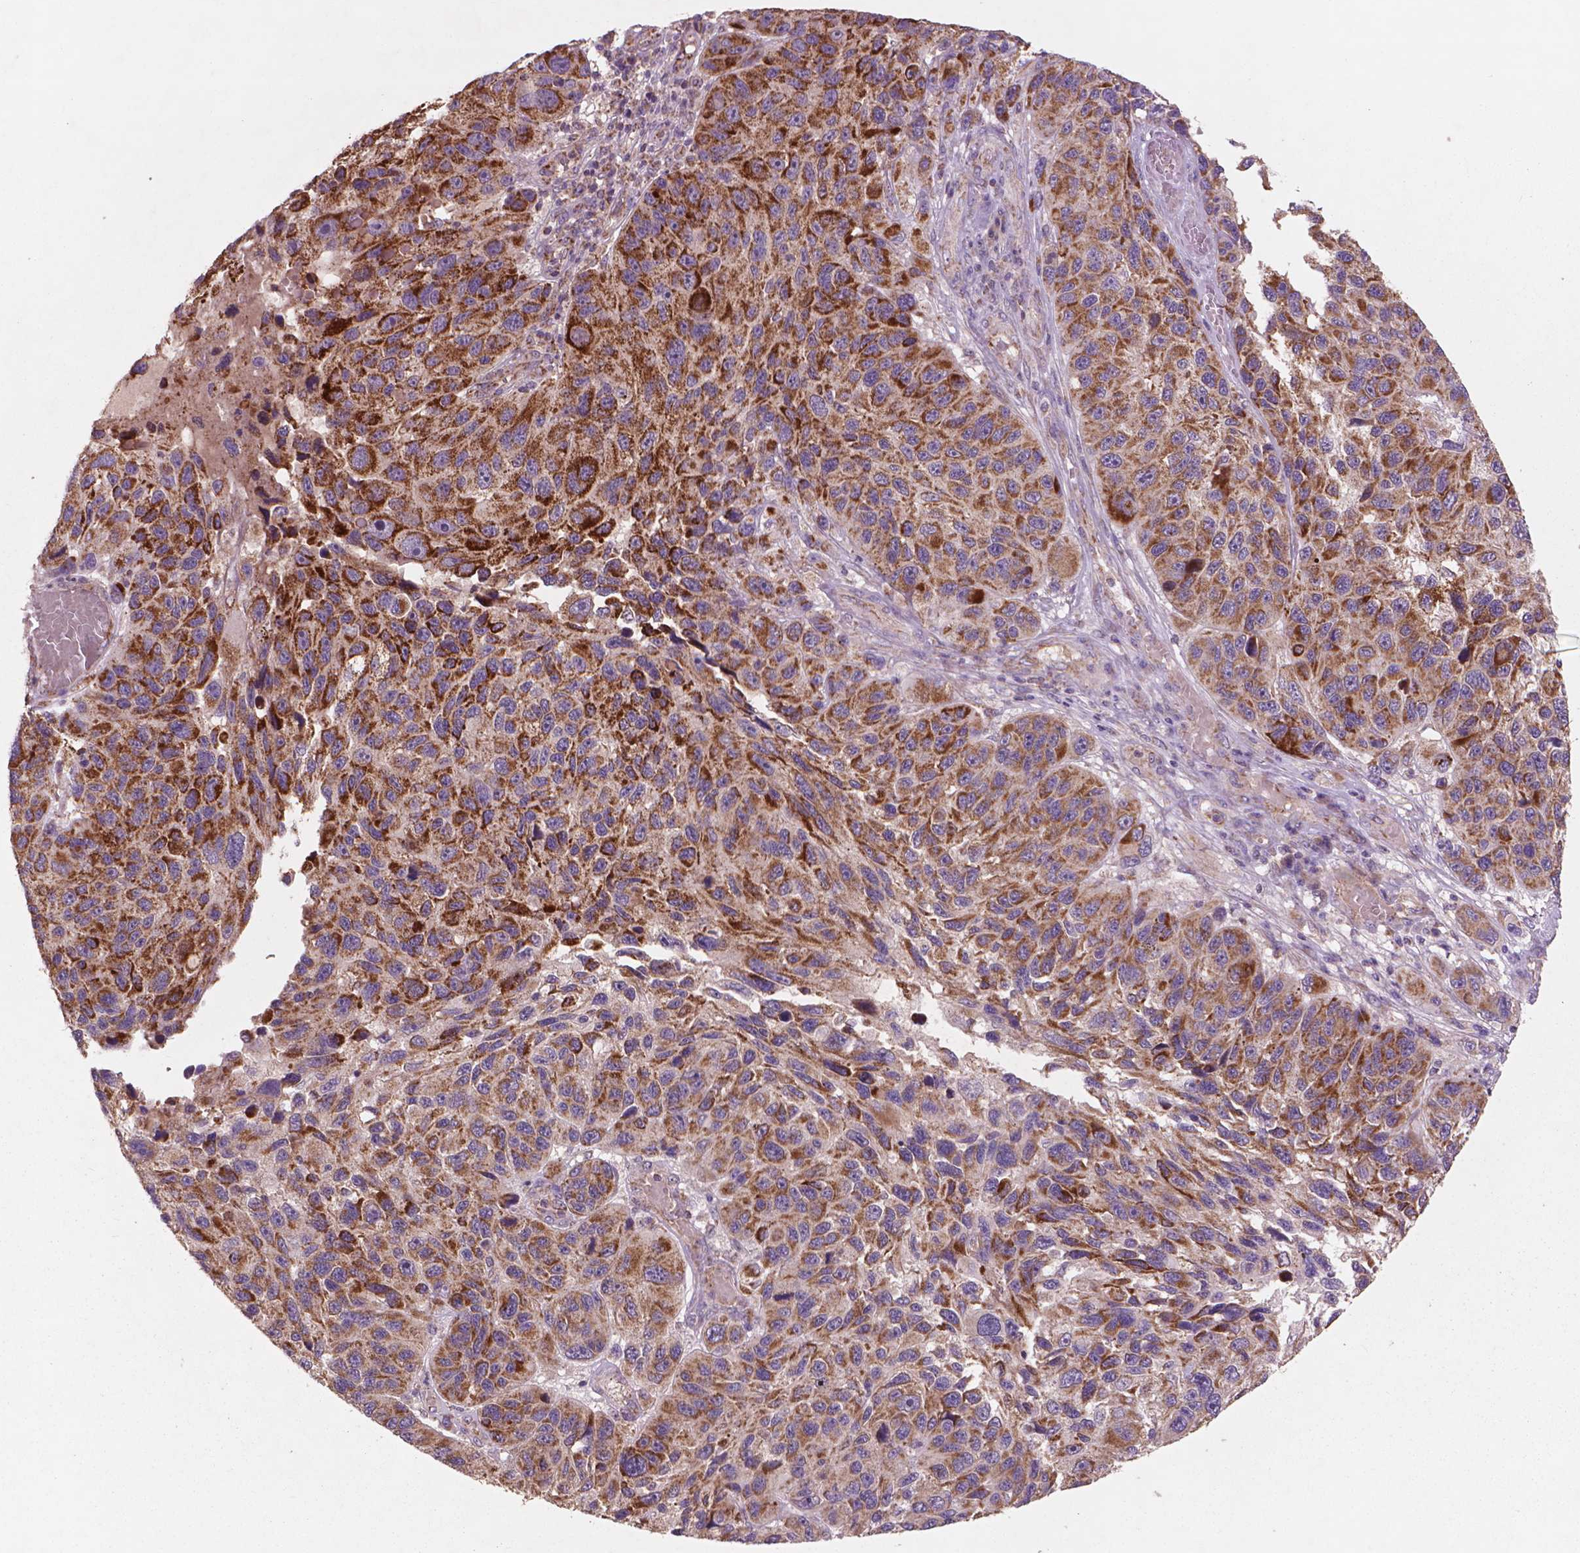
{"staining": {"intensity": "strong", "quantity": ">75%", "location": "cytoplasmic/membranous"}, "tissue": "melanoma", "cell_type": "Tumor cells", "image_type": "cancer", "snomed": [{"axis": "morphology", "description": "Malignant melanoma, NOS"}, {"axis": "topography", "description": "Skin"}], "caption": "Malignant melanoma stained with immunohistochemistry displays strong cytoplasmic/membranous positivity in about >75% of tumor cells. (DAB = brown stain, brightfield microscopy at high magnification).", "gene": "NLRX1", "patient": {"sex": "male", "age": 53}}